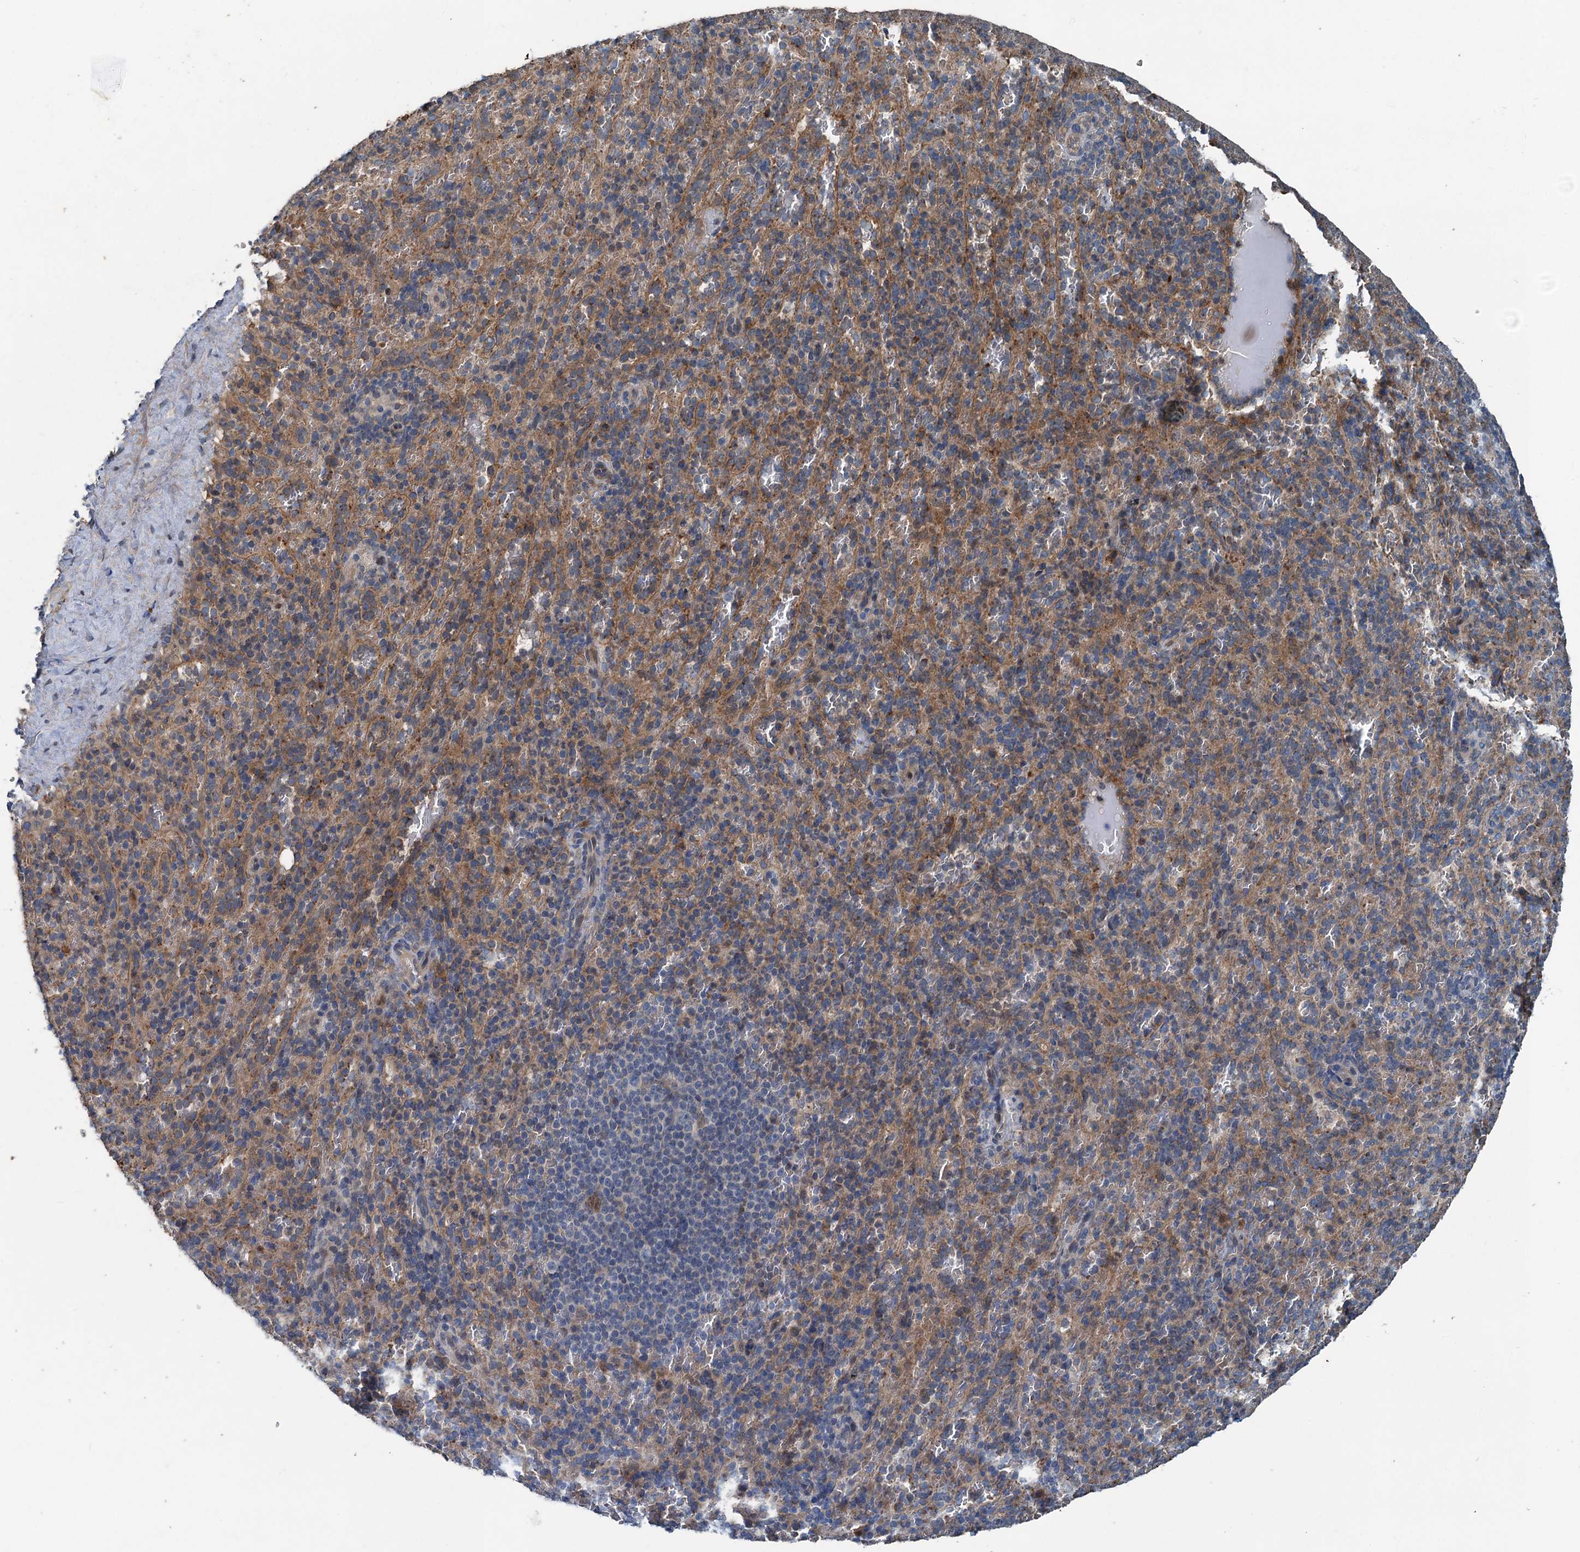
{"staining": {"intensity": "moderate", "quantity": "<25%", "location": "cytoplasmic/membranous"}, "tissue": "spleen", "cell_type": "Cells in red pulp", "image_type": "normal", "snomed": [{"axis": "morphology", "description": "Normal tissue, NOS"}, {"axis": "topography", "description": "Spleen"}], "caption": "An immunohistochemistry image of normal tissue is shown. Protein staining in brown labels moderate cytoplasmic/membranous positivity in spleen within cells in red pulp.", "gene": "TAPBPL", "patient": {"sex": "female", "age": 21}}